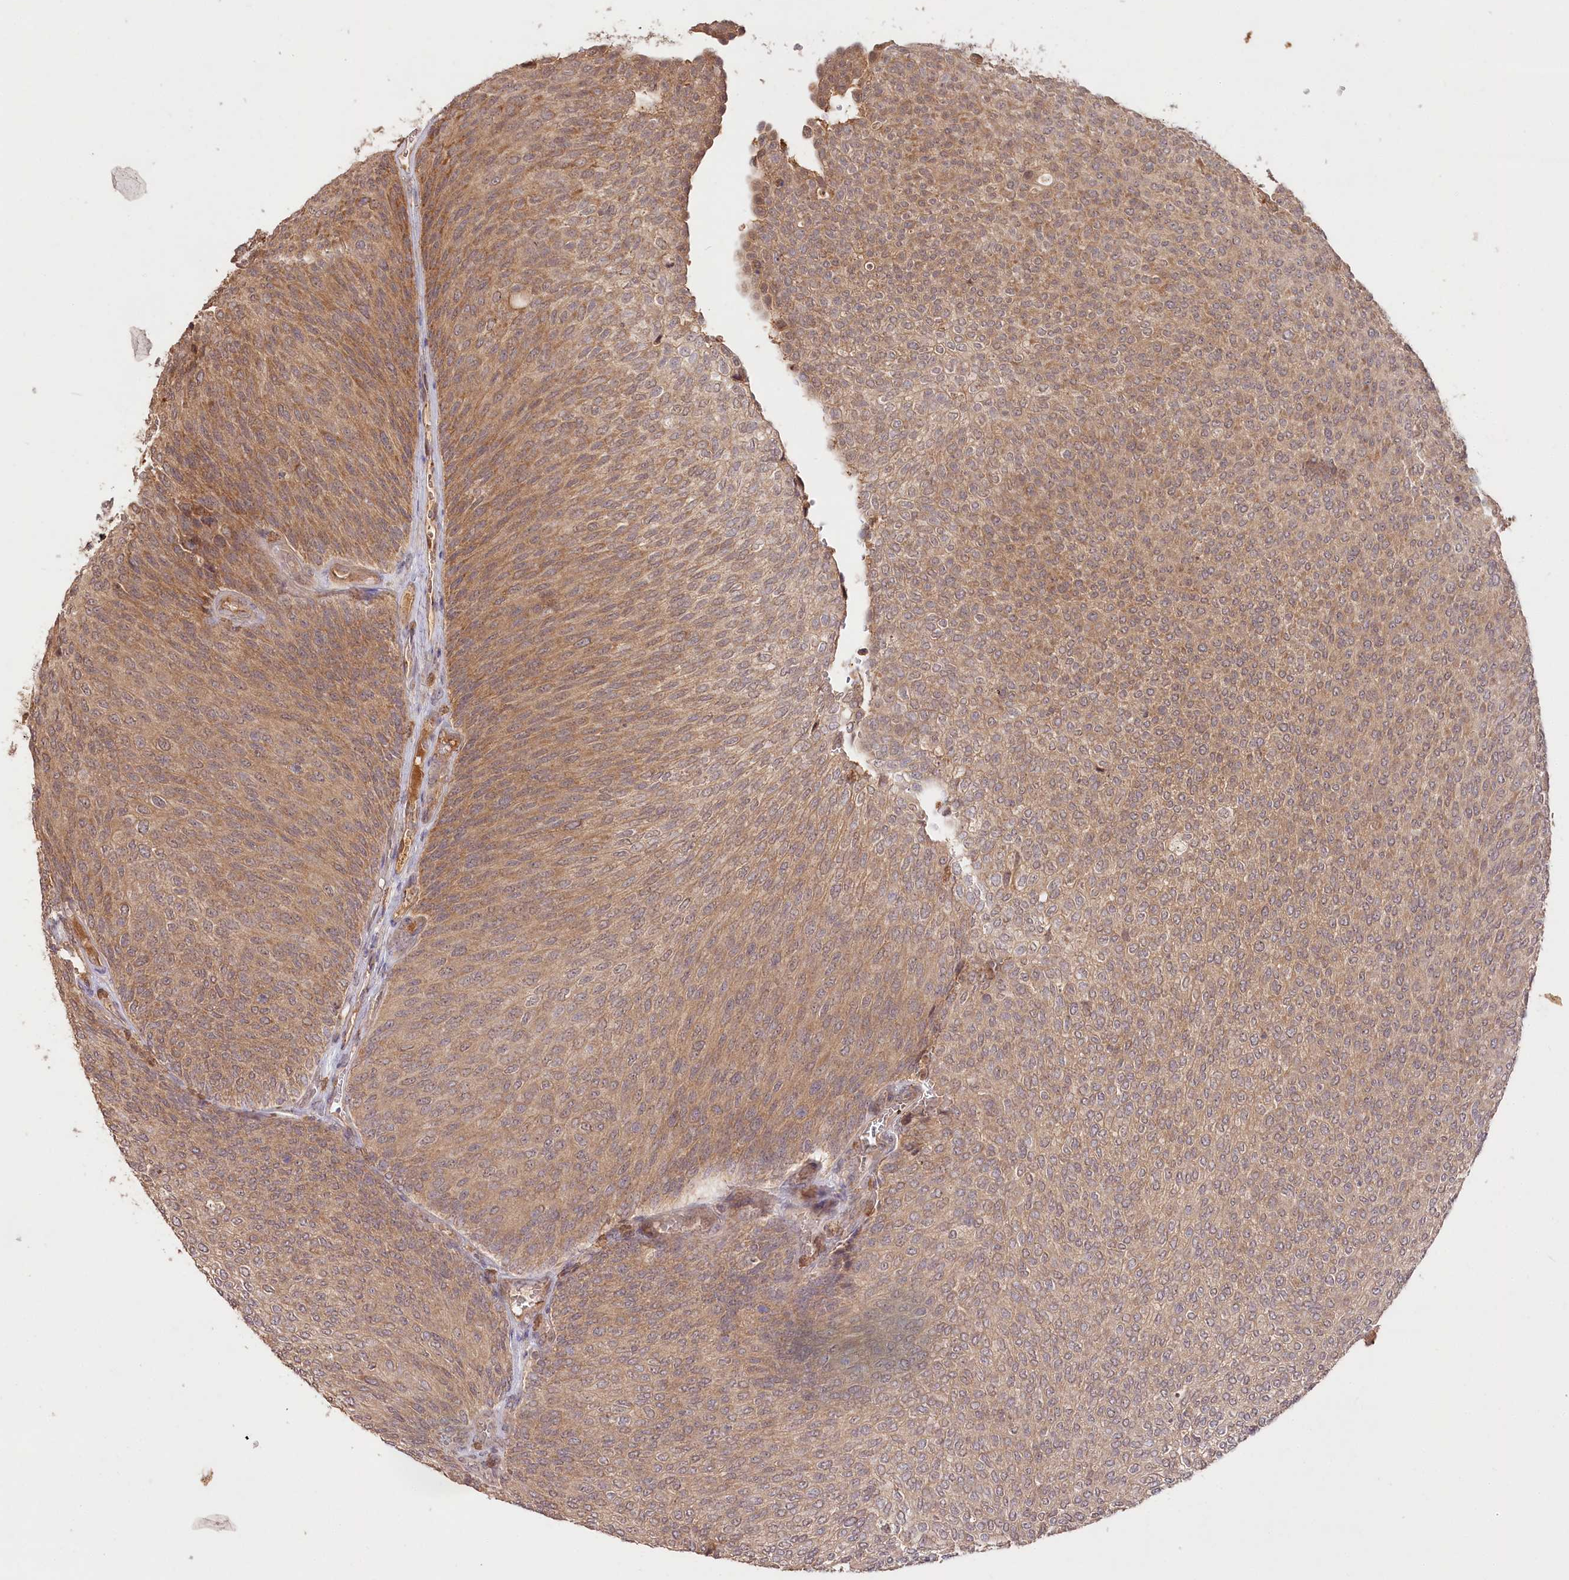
{"staining": {"intensity": "moderate", "quantity": ">75%", "location": "cytoplasmic/membranous"}, "tissue": "urothelial cancer", "cell_type": "Tumor cells", "image_type": "cancer", "snomed": [{"axis": "morphology", "description": "Urothelial carcinoma, Low grade"}, {"axis": "topography", "description": "Urinary bladder"}], "caption": "An immunohistochemistry image of neoplastic tissue is shown. Protein staining in brown highlights moderate cytoplasmic/membranous positivity in urothelial cancer within tumor cells. (DAB IHC with brightfield microscopy, high magnification).", "gene": "IRAK1BP1", "patient": {"sex": "female", "age": 79}}